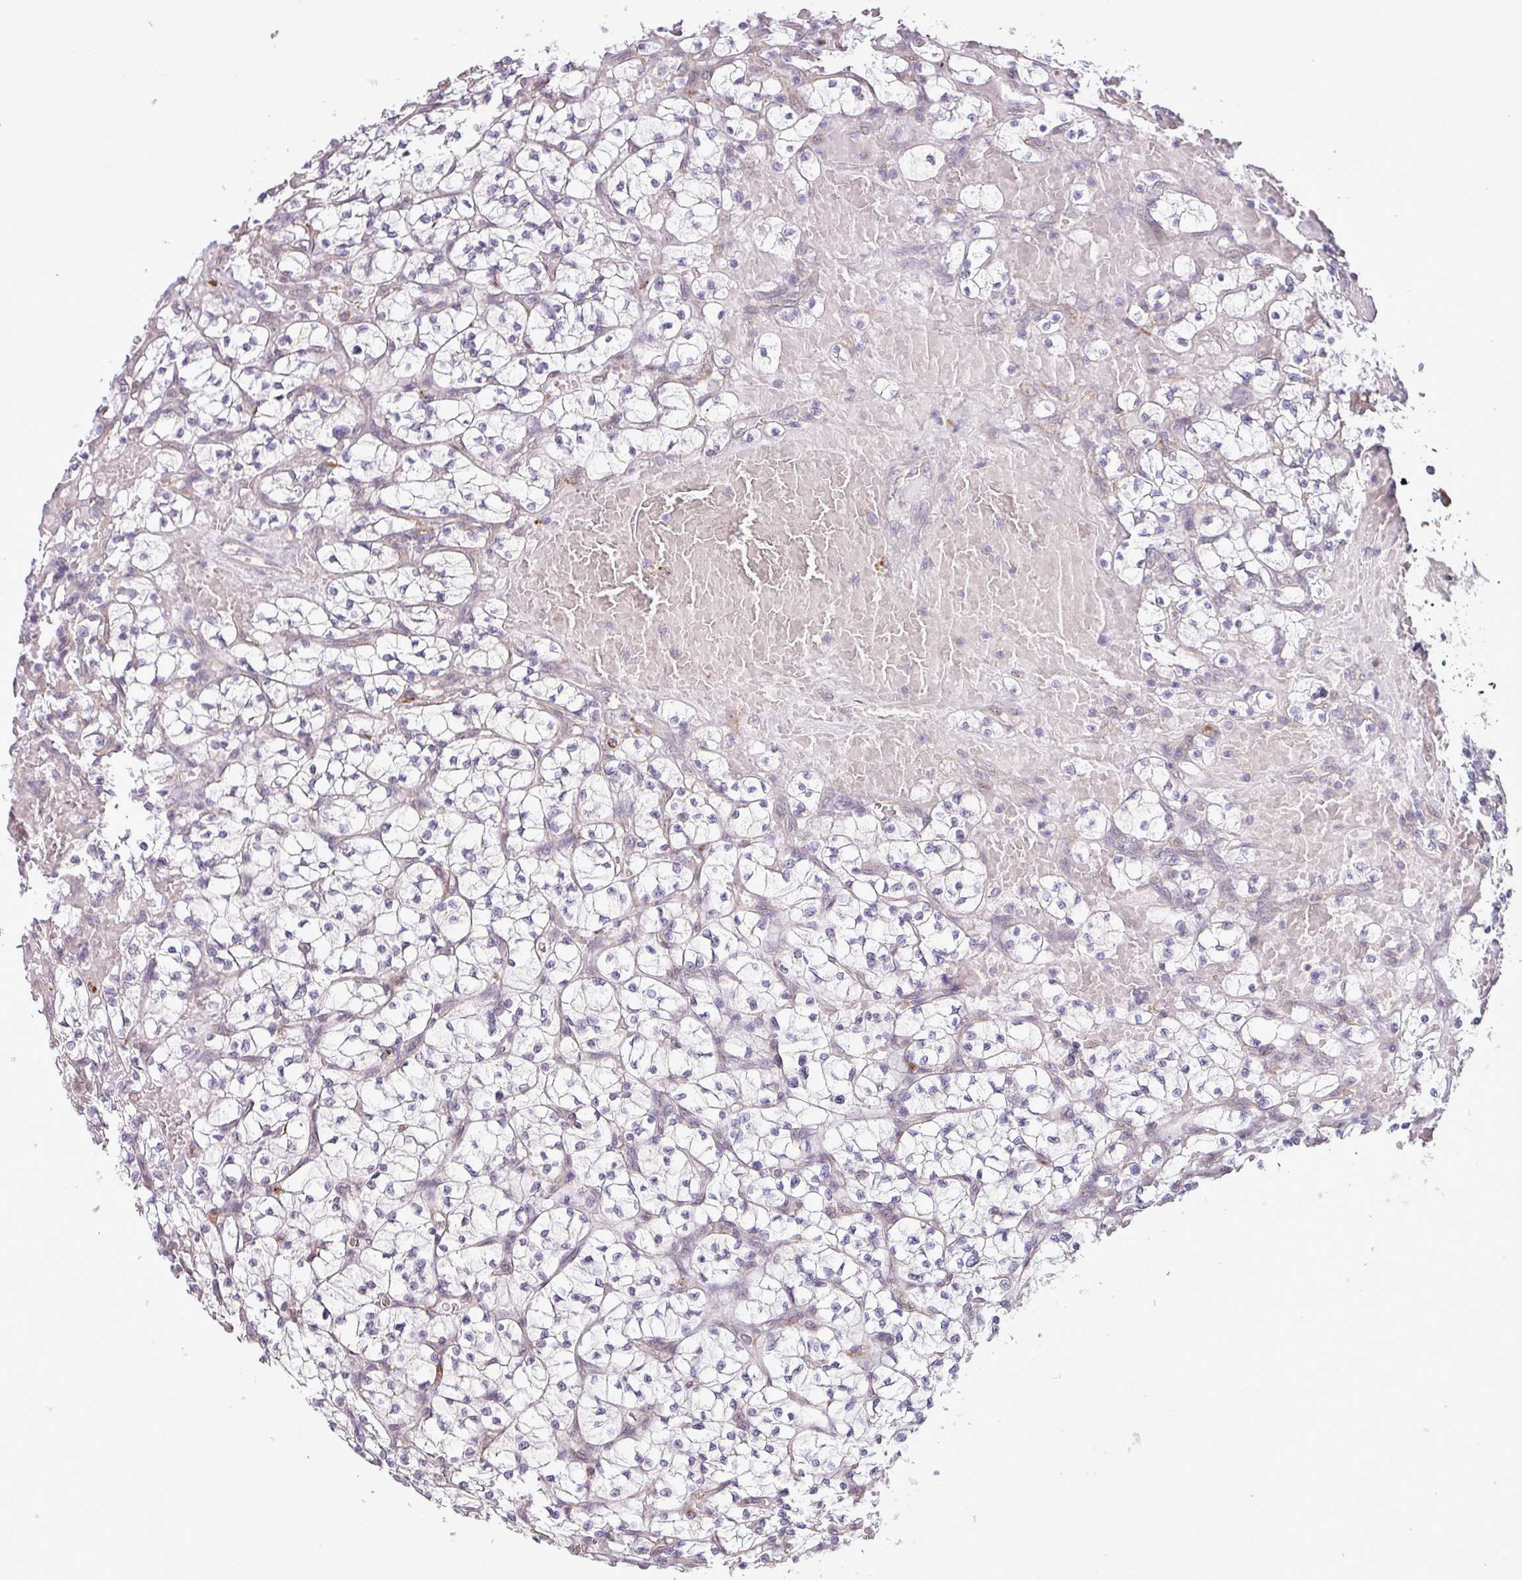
{"staining": {"intensity": "negative", "quantity": "none", "location": "none"}, "tissue": "renal cancer", "cell_type": "Tumor cells", "image_type": "cancer", "snomed": [{"axis": "morphology", "description": "Adenocarcinoma, NOS"}, {"axis": "topography", "description": "Kidney"}], "caption": "Immunohistochemistry image of neoplastic tissue: human renal cancer (adenocarcinoma) stained with DAB shows no significant protein staining in tumor cells.", "gene": "CCDC144A", "patient": {"sex": "female", "age": 64}}